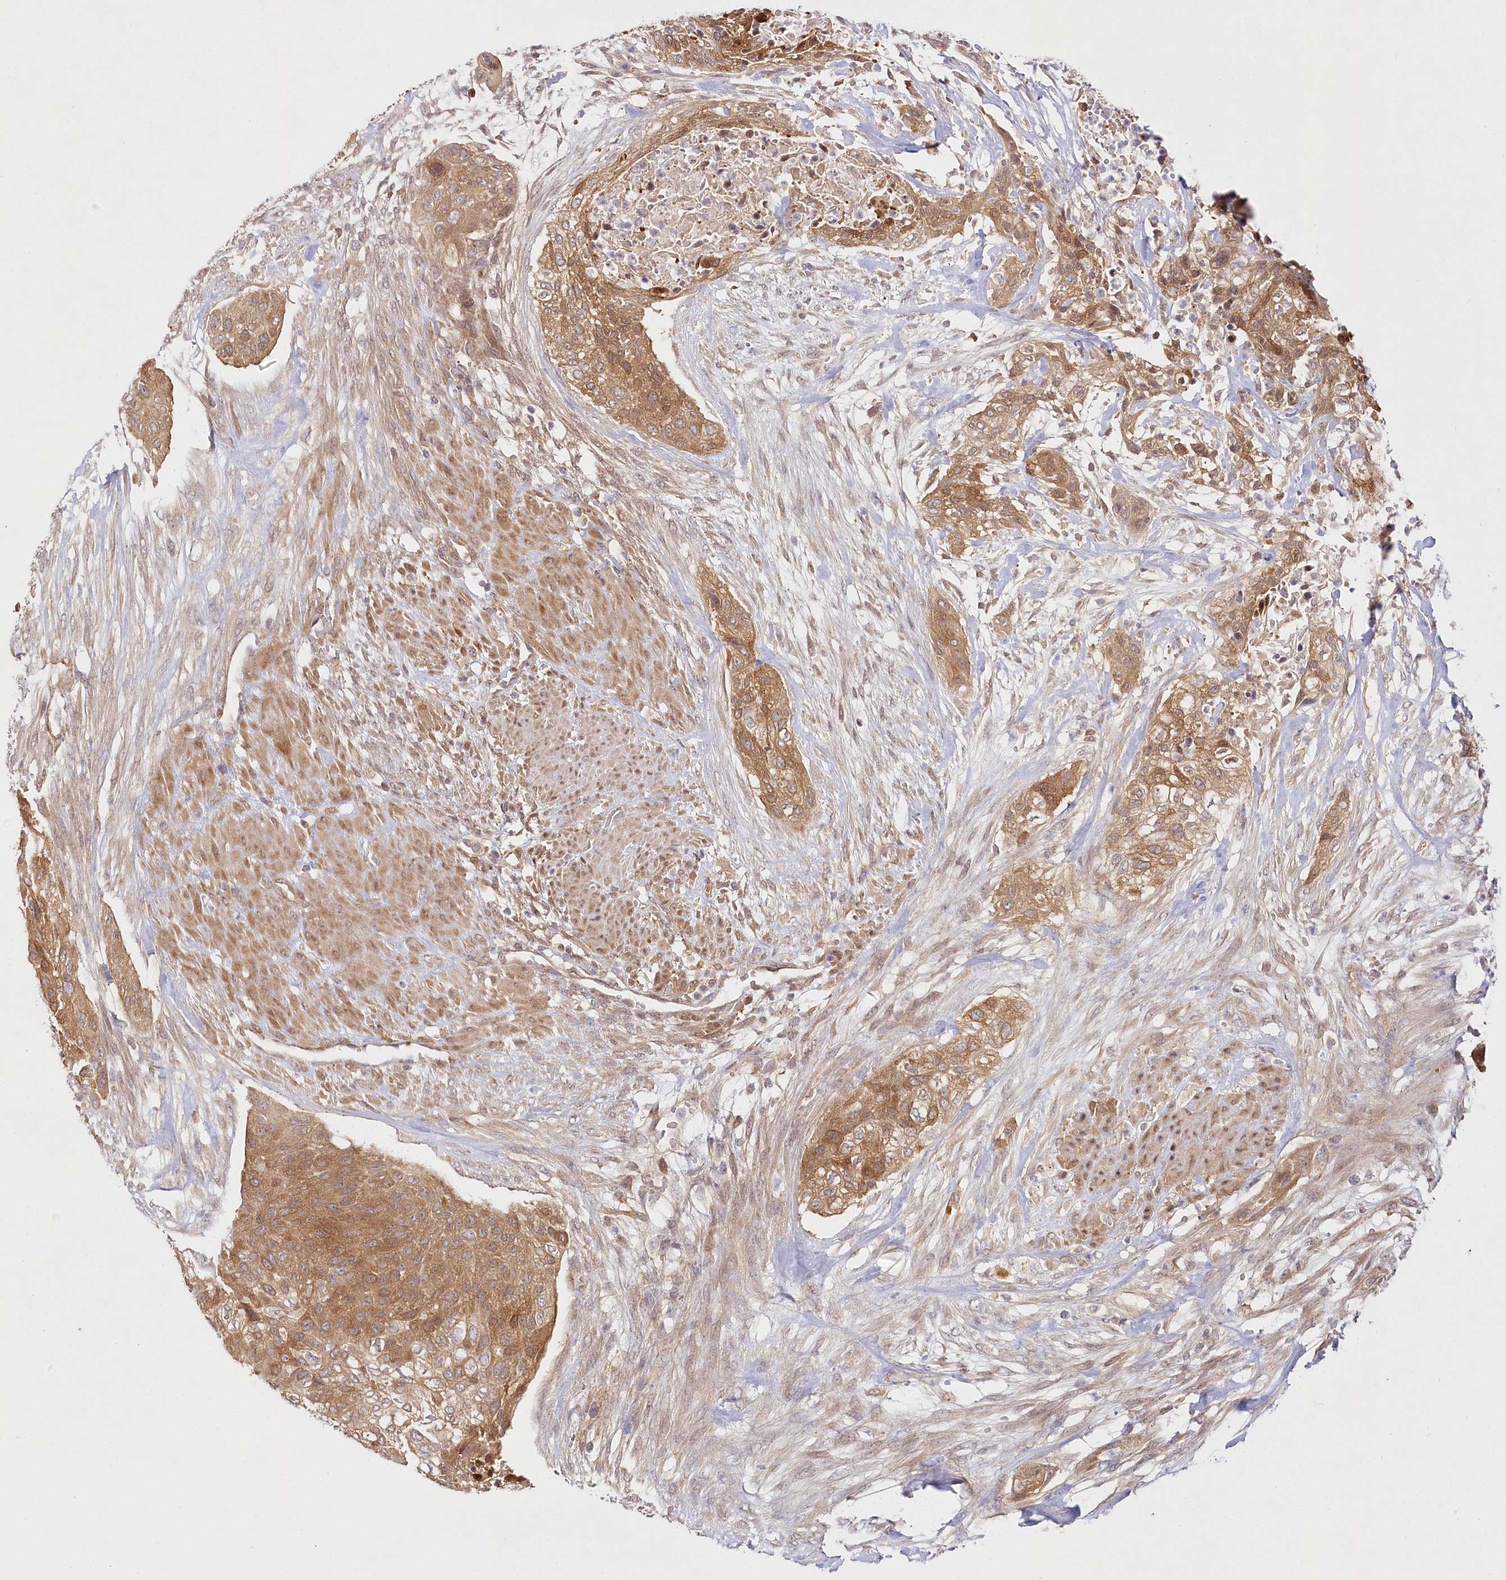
{"staining": {"intensity": "moderate", "quantity": ">75%", "location": "cytoplasmic/membranous"}, "tissue": "urothelial cancer", "cell_type": "Tumor cells", "image_type": "cancer", "snomed": [{"axis": "morphology", "description": "Urothelial carcinoma, High grade"}, {"axis": "topography", "description": "Urinary bladder"}], "caption": "A brown stain shows moderate cytoplasmic/membranous positivity of a protein in human urothelial carcinoma (high-grade) tumor cells. The protein of interest is stained brown, and the nuclei are stained in blue (DAB IHC with brightfield microscopy, high magnification).", "gene": "INPP4B", "patient": {"sex": "male", "age": 35}}